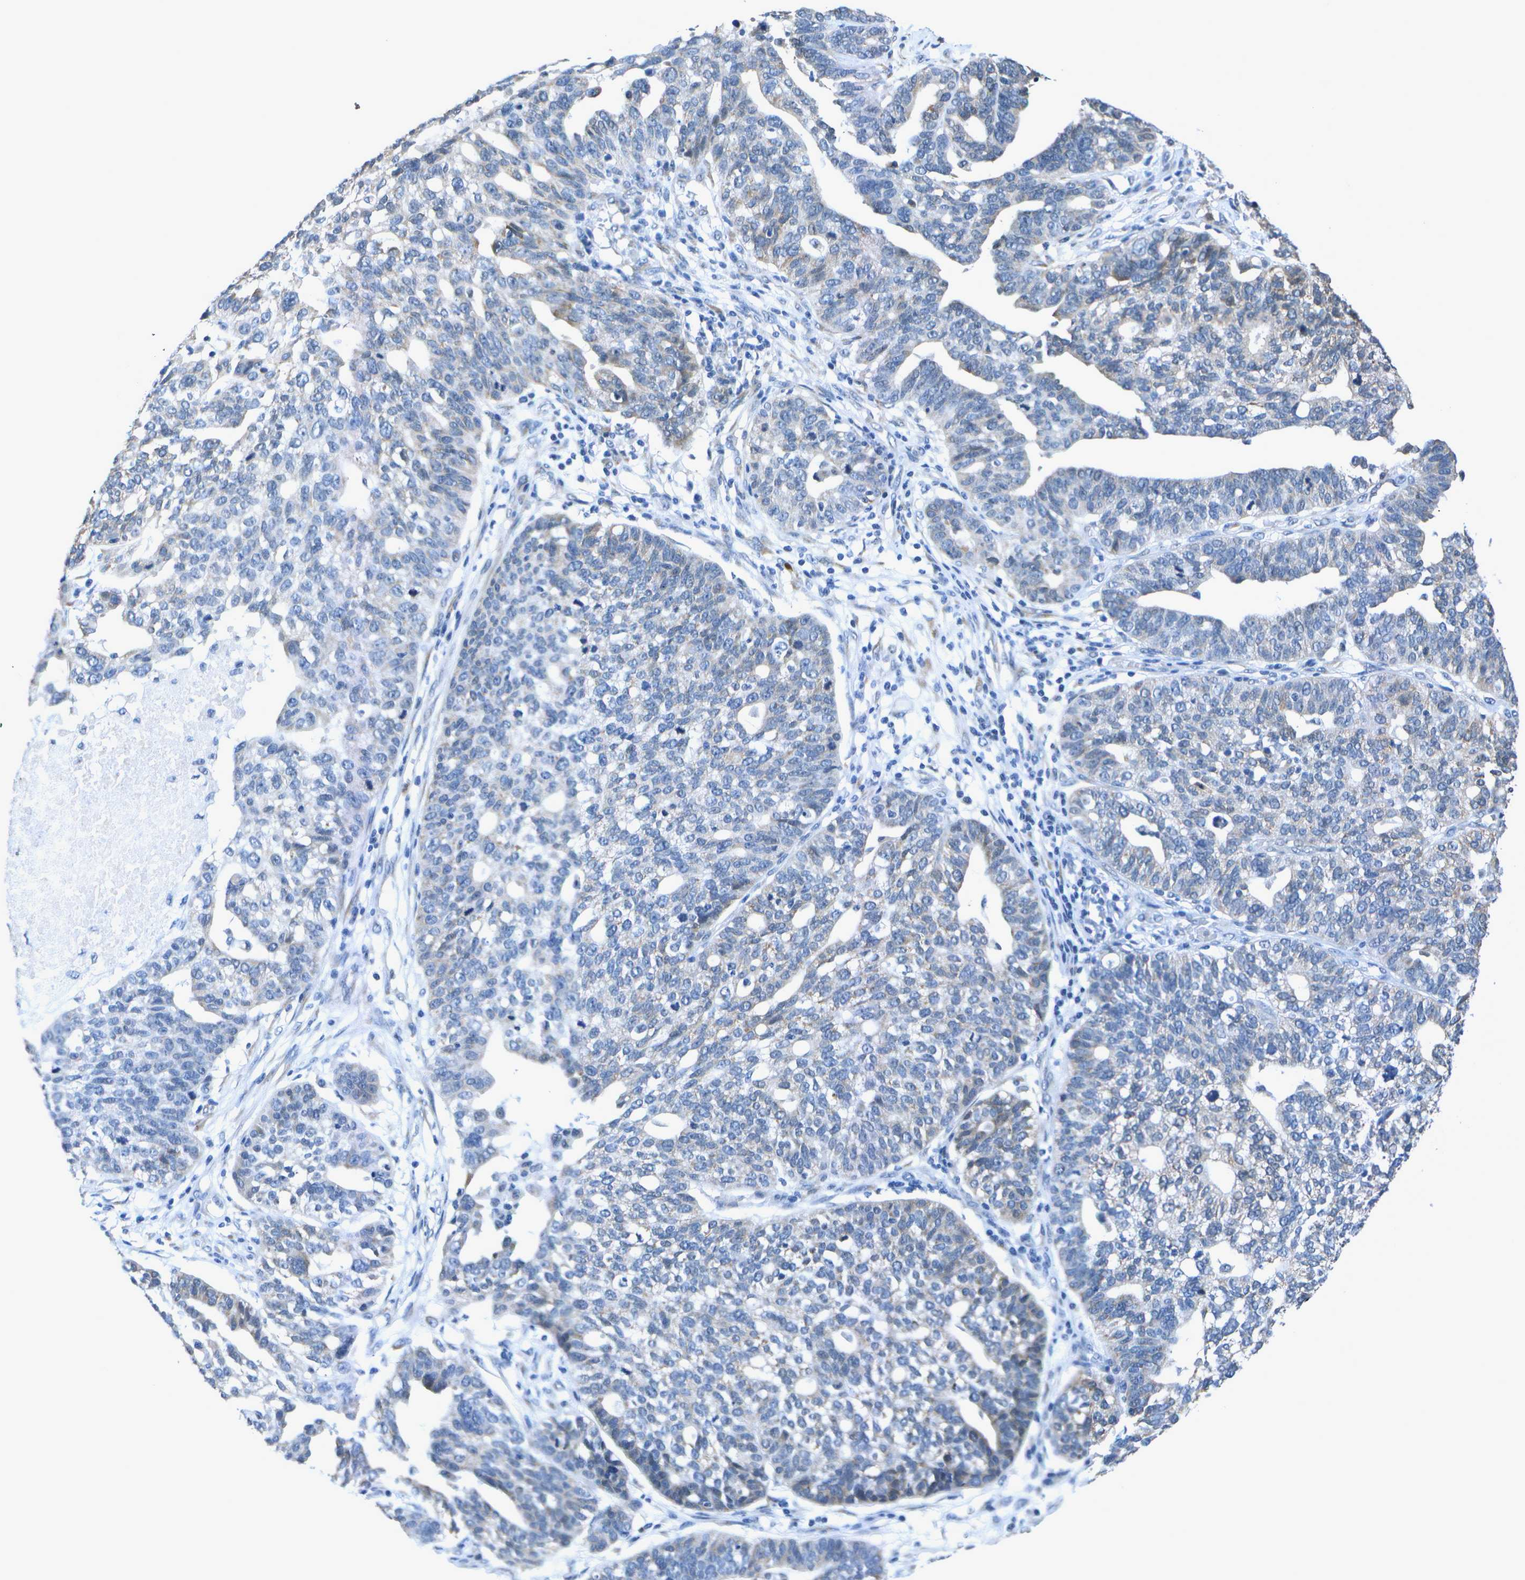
{"staining": {"intensity": "weak", "quantity": "<25%", "location": "cytoplasmic/membranous"}, "tissue": "ovarian cancer", "cell_type": "Tumor cells", "image_type": "cancer", "snomed": [{"axis": "morphology", "description": "Cystadenocarcinoma, serous, NOS"}, {"axis": "topography", "description": "Ovary"}], "caption": "Tumor cells show no significant protein expression in ovarian cancer.", "gene": "DSE", "patient": {"sex": "female", "age": 59}}